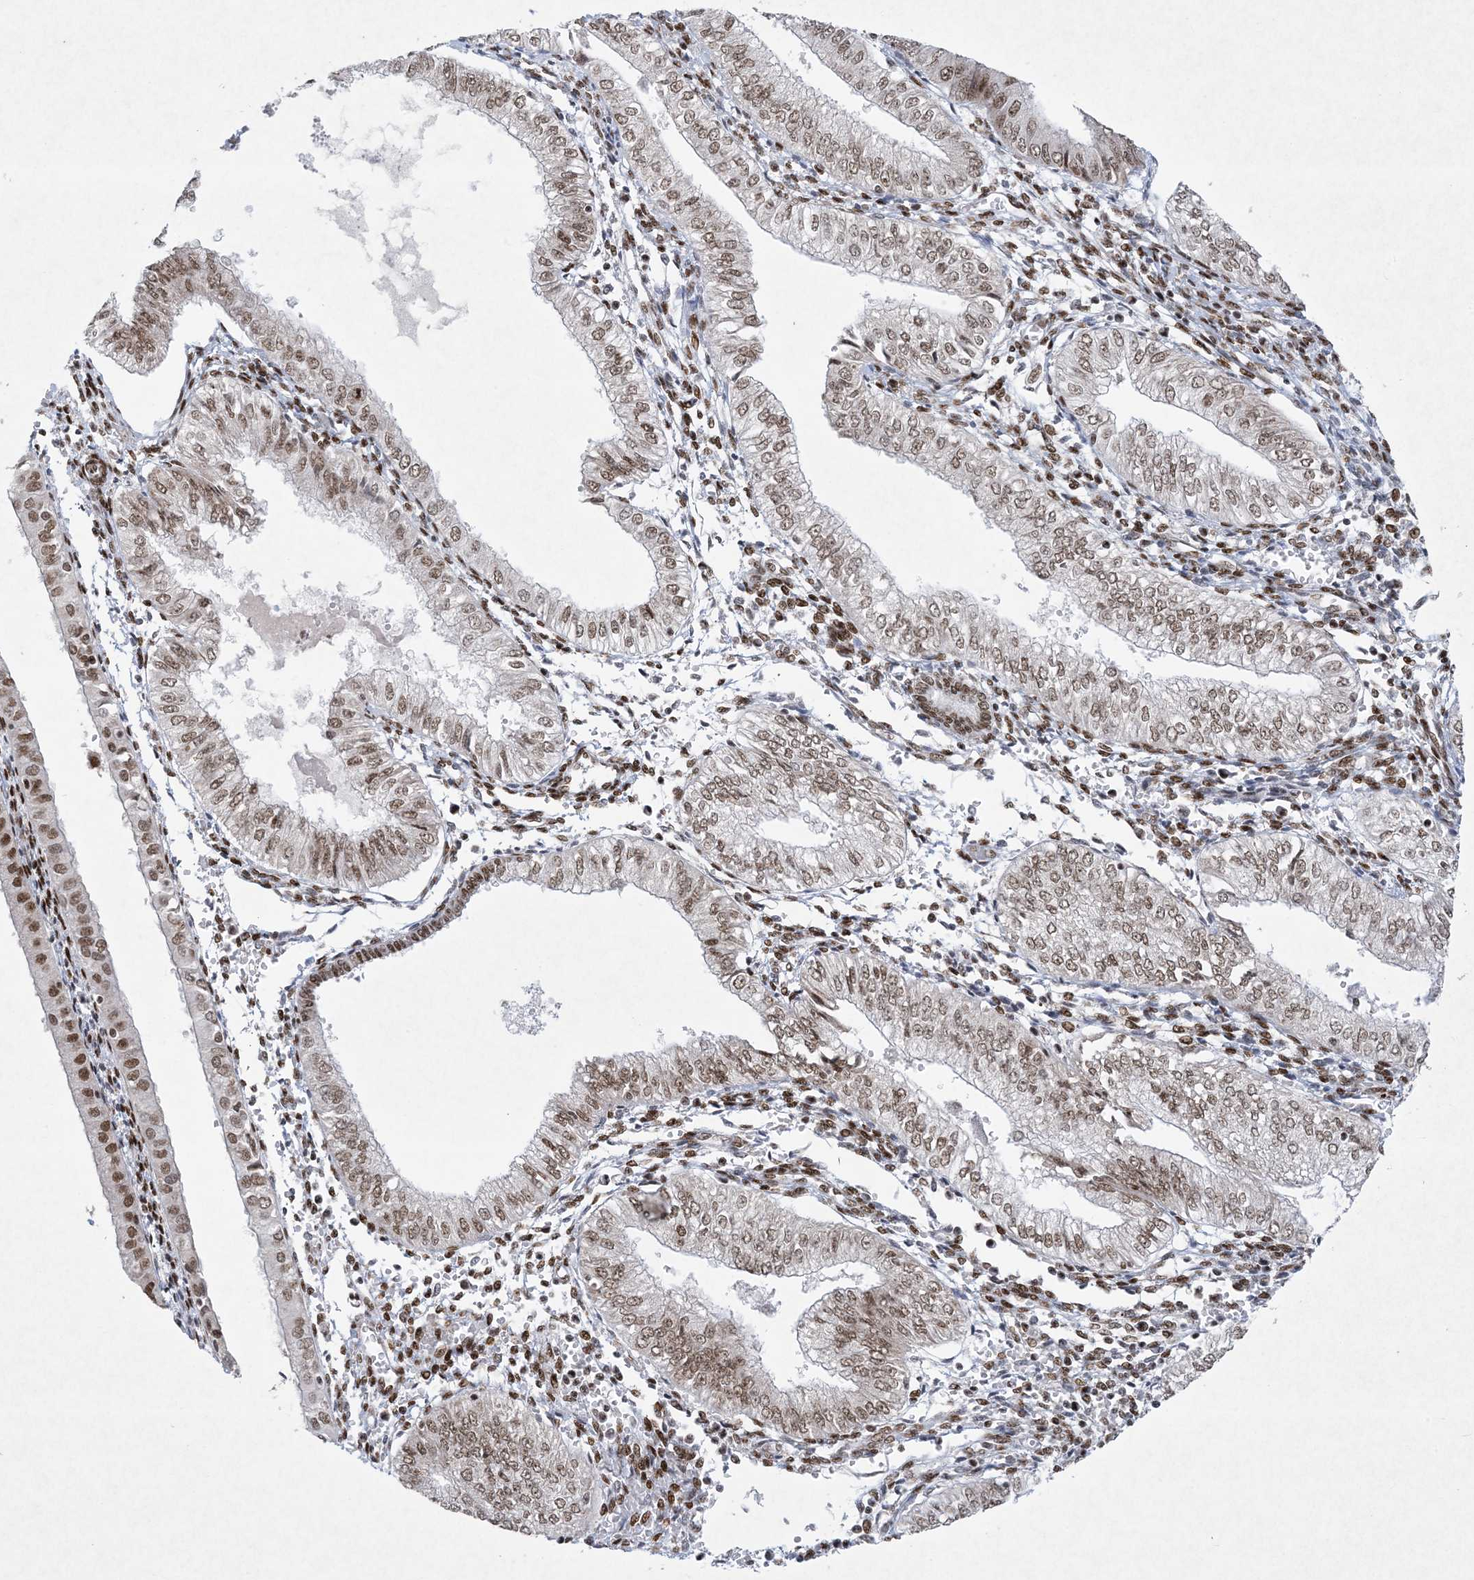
{"staining": {"intensity": "moderate", "quantity": ">75%", "location": "nuclear"}, "tissue": "endometrial cancer", "cell_type": "Tumor cells", "image_type": "cancer", "snomed": [{"axis": "morphology", "description": "Adenocarcinoma, NOS"}, {"axis": "topography", "description": "Endometrium"}], "caption": "Tumor cells reveal medium levels of moderate nuclear positivity in about >75% of cells in human endometrial adenocarcinoma.", "gene": "PKNOX2", "patient": {"sex": "female", "age": 53}}